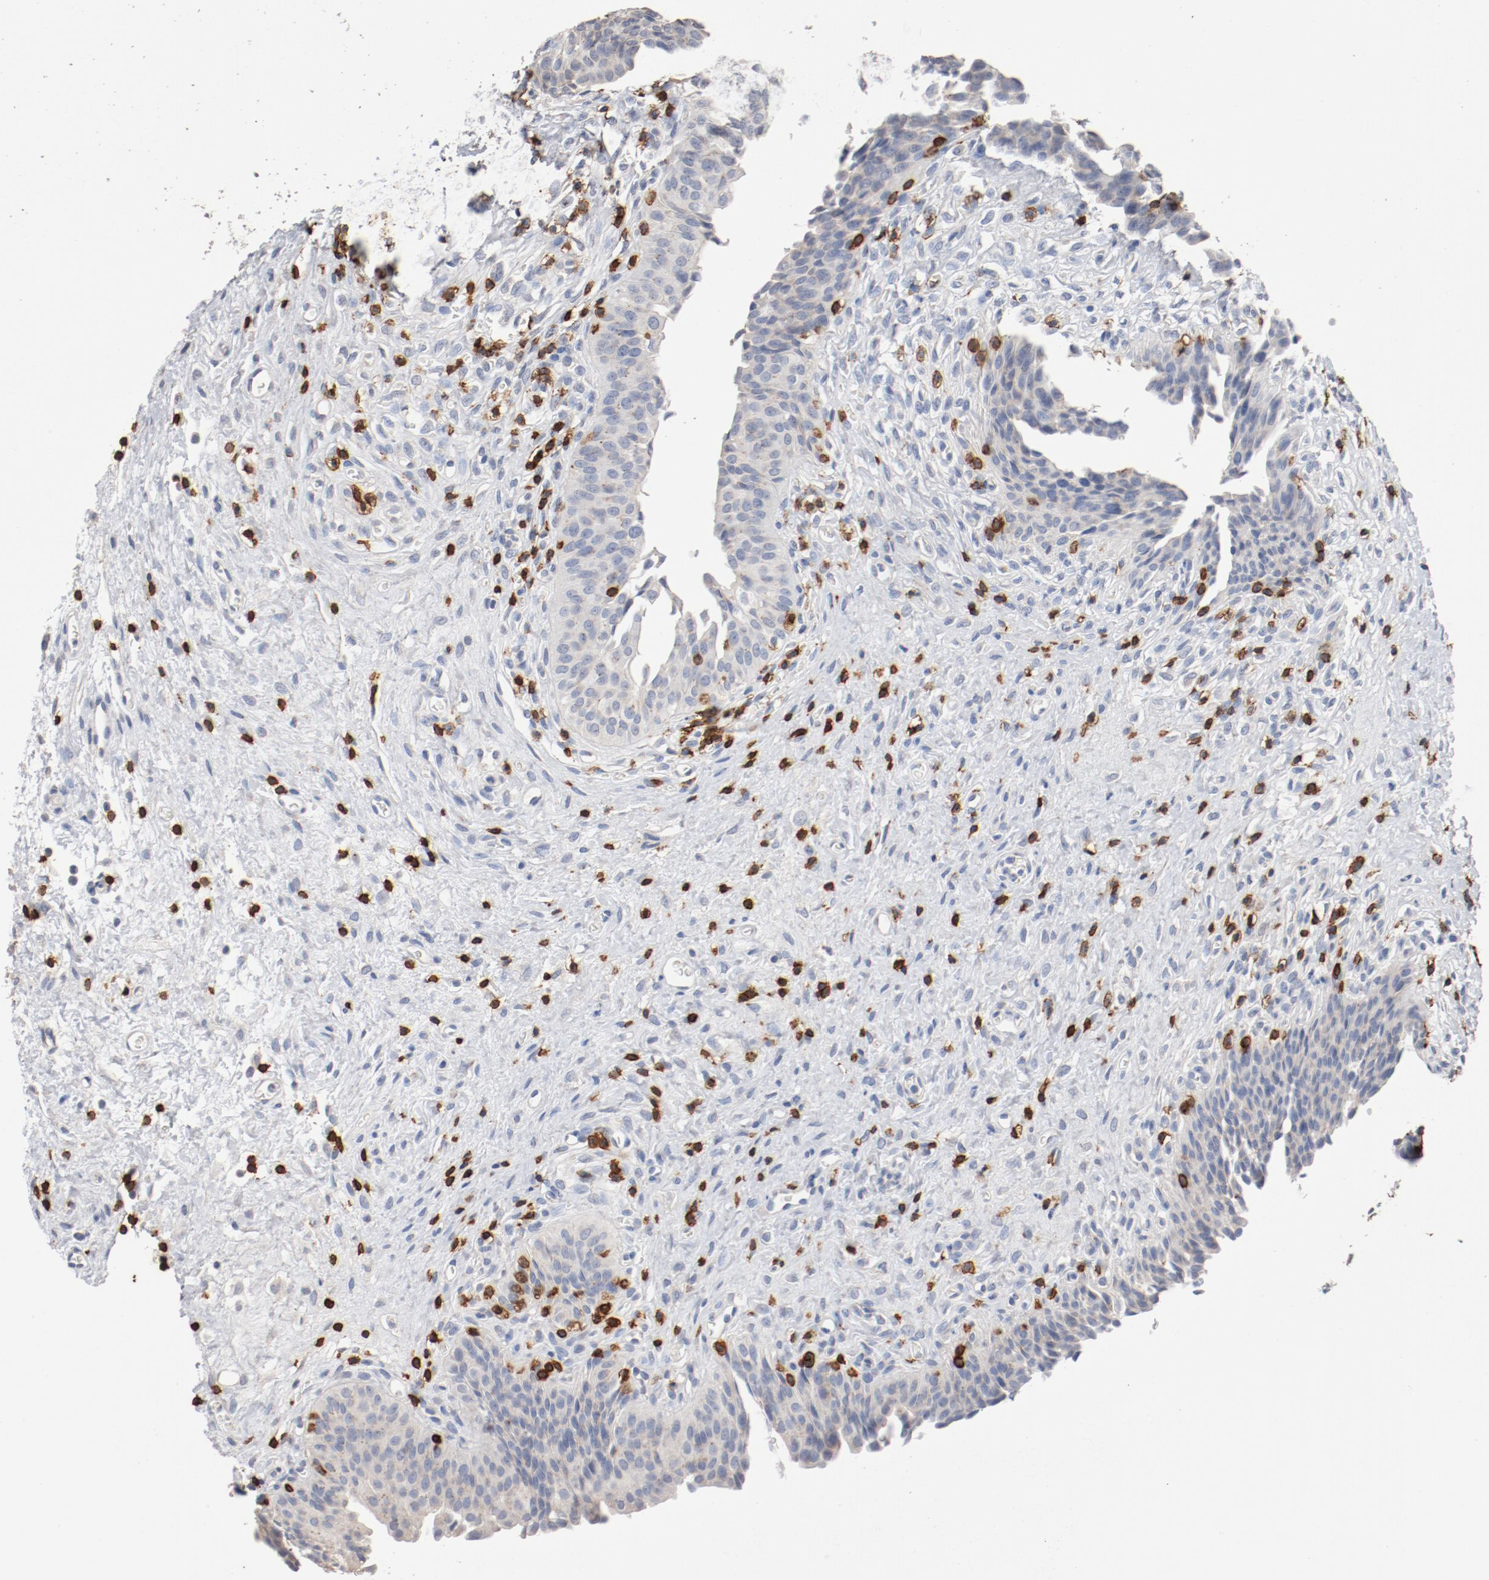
{"staining": {"intensity": "negative", "quantity": "none", "location": "none"}, "tissue": "urinary bladder", "cell_type": "Urothelial cells", "image_type": "normal", "snomed": [{"axis": "morphology", "description": "Normal tissue, NOS"}, {"axis": "morphology", "description": "Dysplasia, NOS"}, {"axis": "topography", "description": "Urinary bladder"}], "caption": "This is an immunohistochemistry photomicrograph of benign urinary bladder. There is no staining in urothelial cells.", "gene": "CD247", "patient": {"sex": "male", "age": 35}}